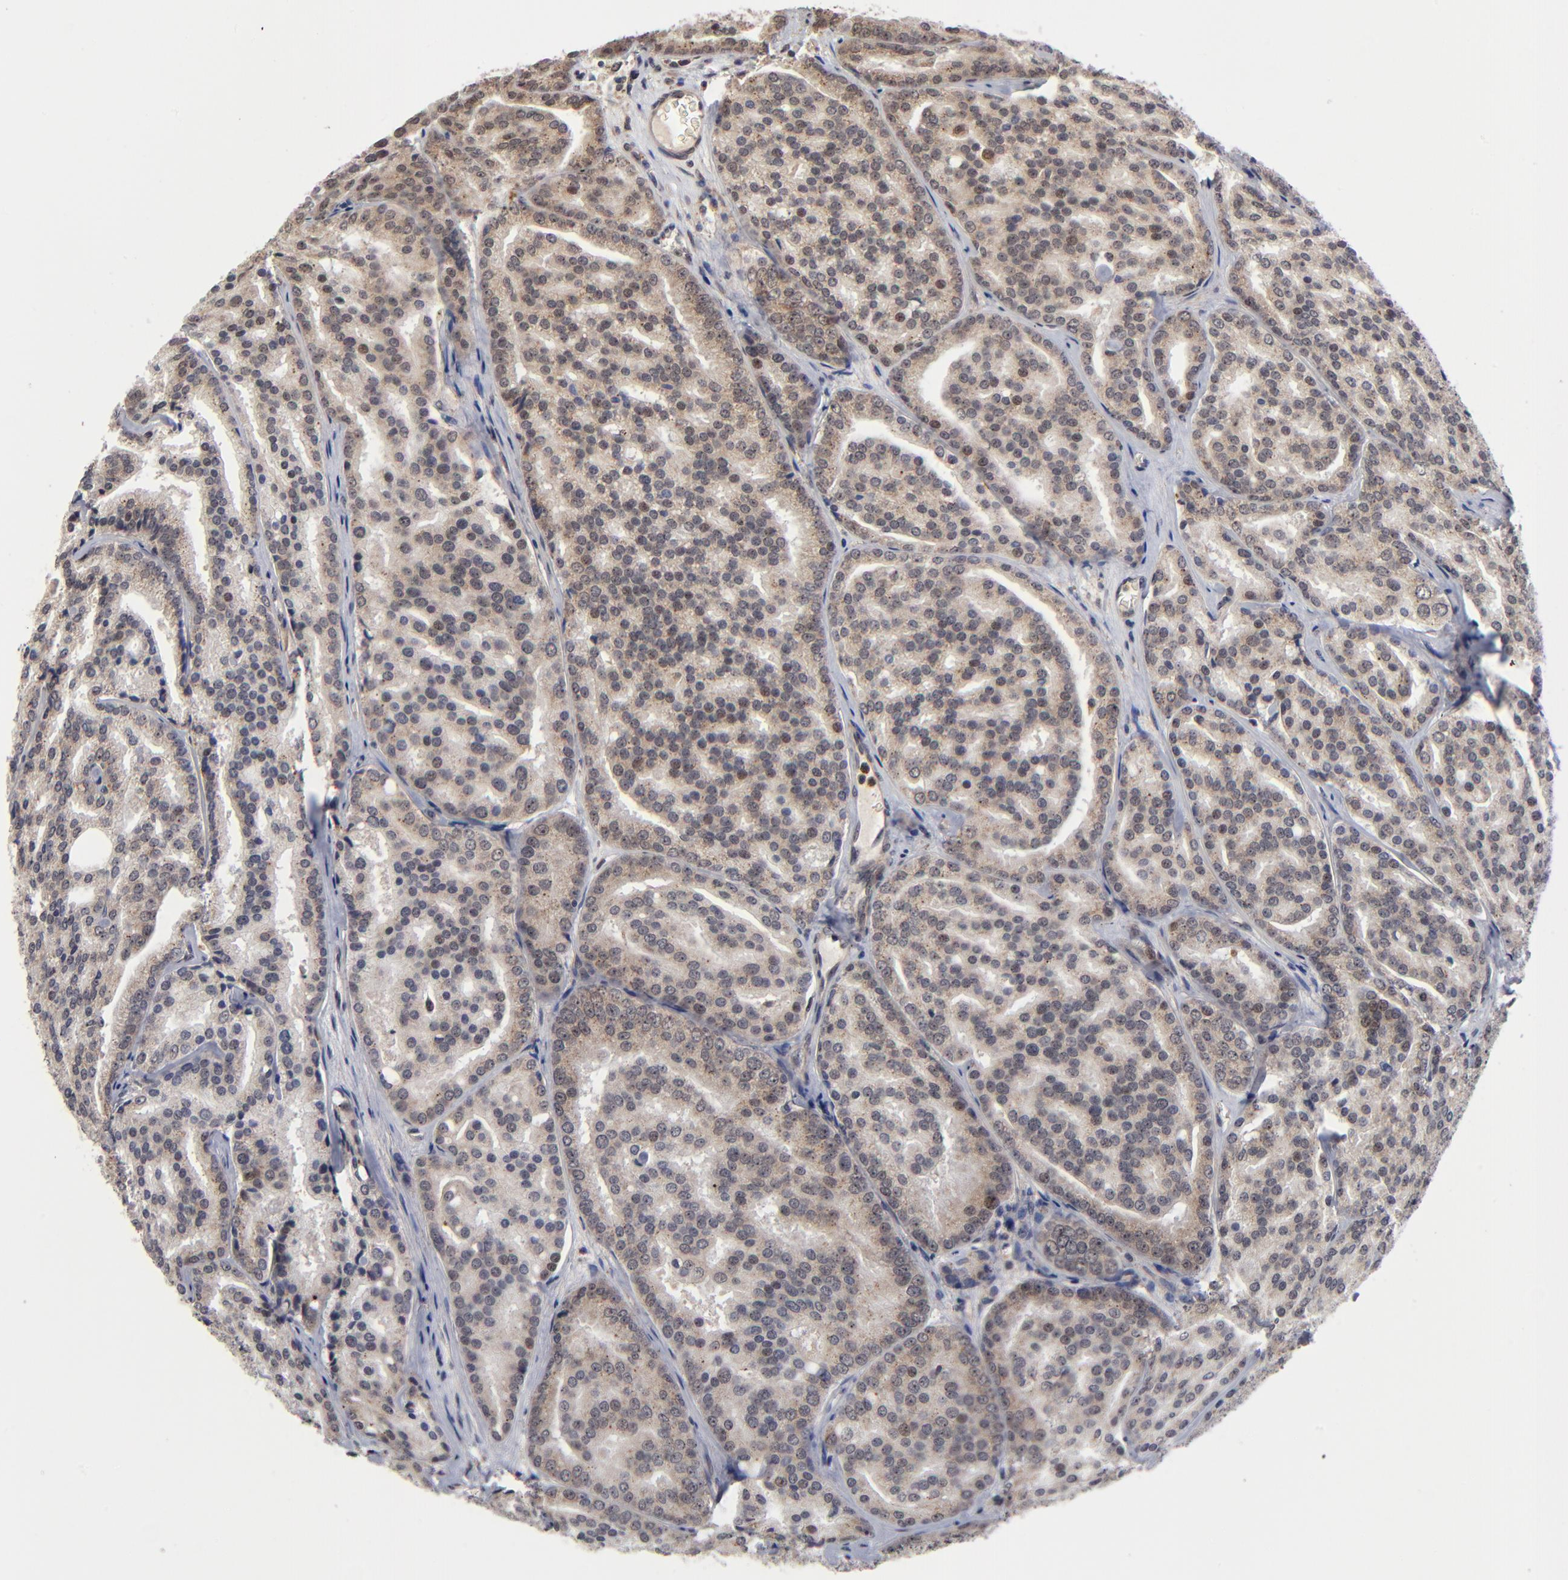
{"staining": {"intensity": "weak", "quantity": "<25%", "location": "cytoplasmic/membranous,nuclear"}, "tissue": "prostate cancer", "cell_type": "Tumor cells", "image_type": "cancer", "snomed": [{"axis": "morphology", "description": "Adenocarcinoma, High grade"}, {"axis": "topography", "description": "Prostate"}], "caption": "This is a photomicrograph of immunohistochemistry staining of prostate cancer (high-grade adenocarcinoma), which shows no positivity in tumor cells.", "gene": "ZNF419", "patient": {"sex": "male", "age": 64}}